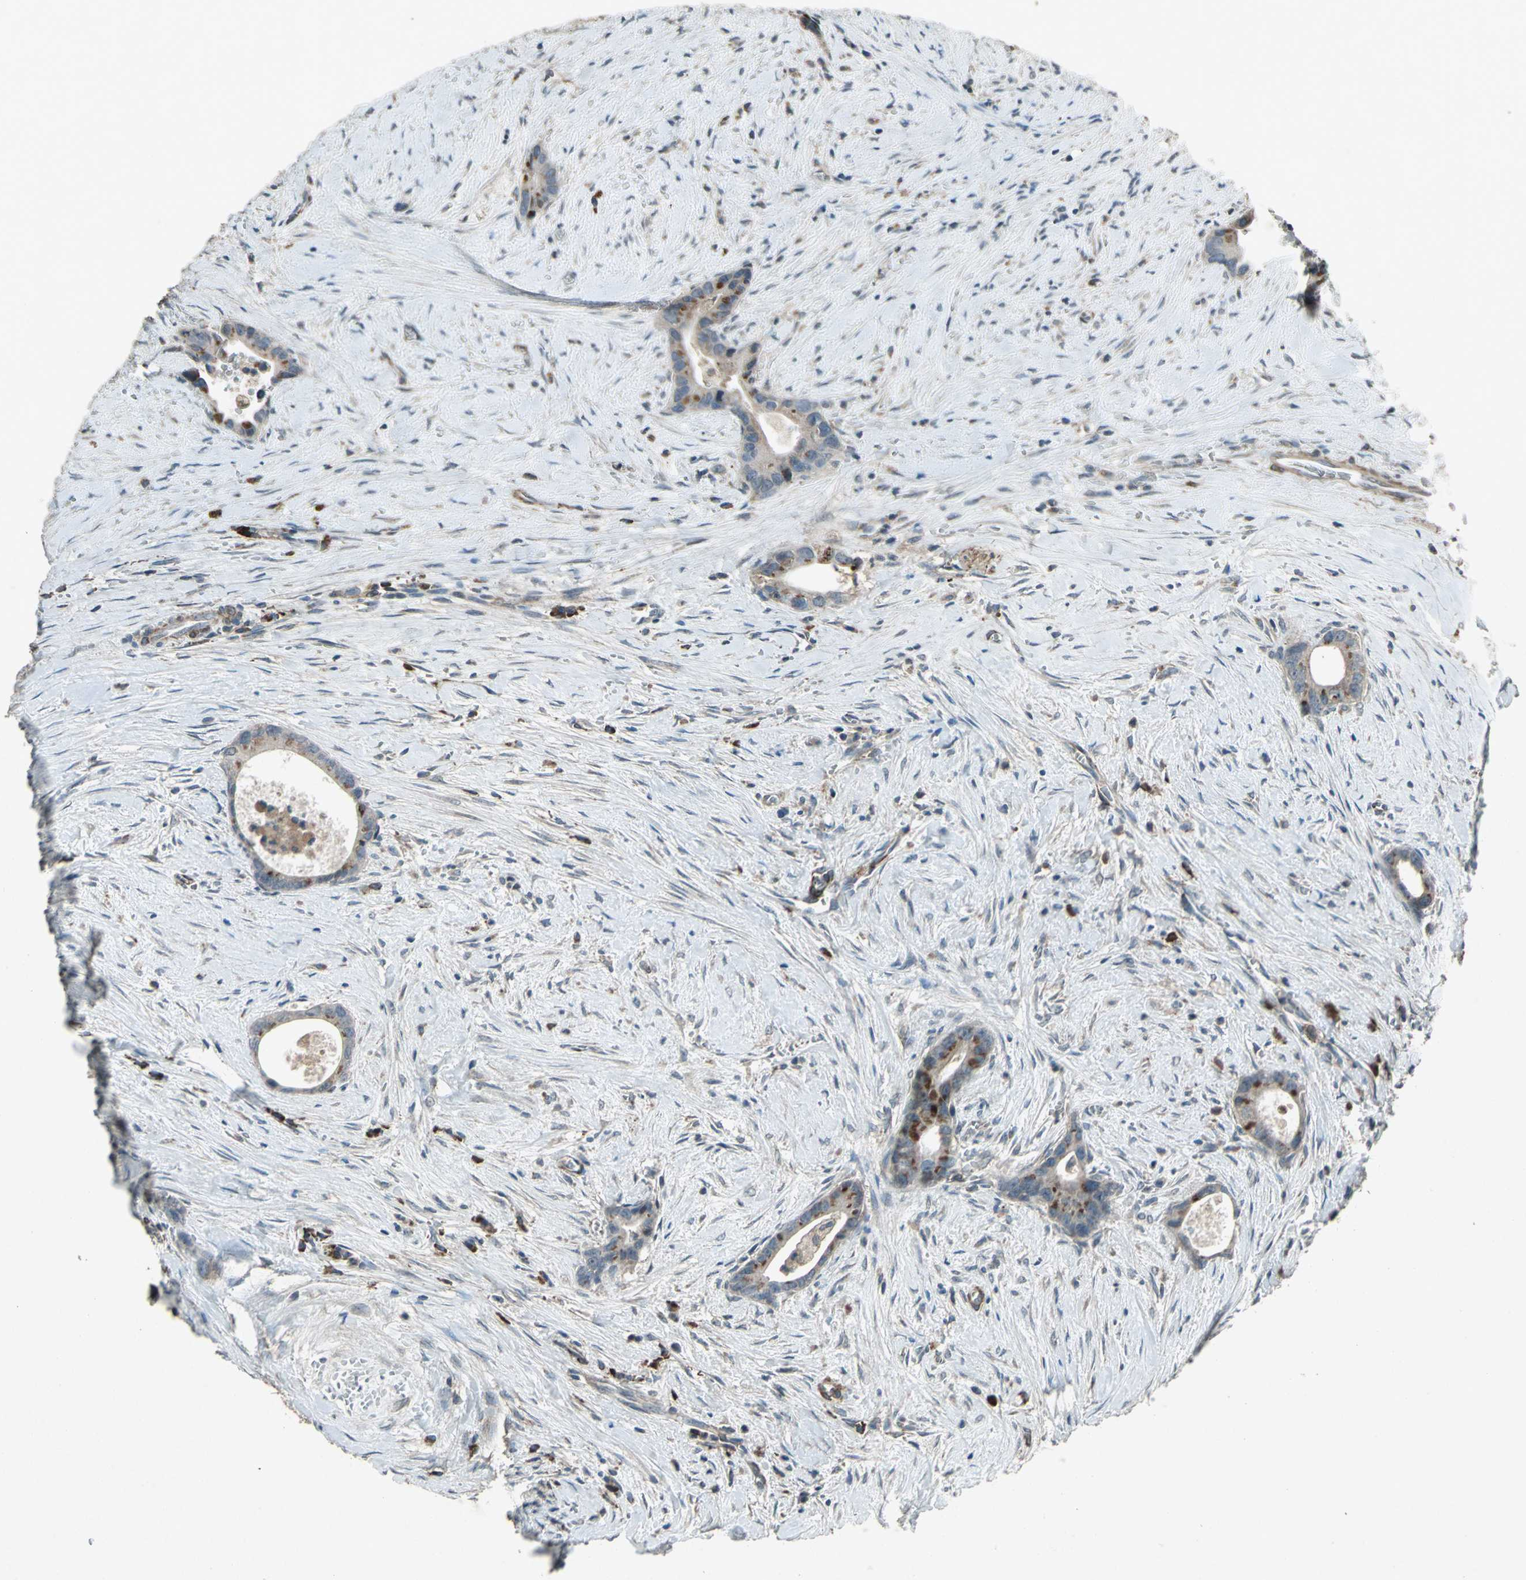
{"staining": {"intensity": "weak", "quantity": ">75%", "location": "cytoplasmic/membranous"}, "tissue": "liver cancer", "cell_type": "Tumor cells", "image_type": "cancer", "snomed": [{"axis": "morphology", "description": "Cholangiocarcinoma"}, {"axis": "topography", "description": "Liver"}], "caption": "Cholangiocarcinoma (liver) stained with a brown dye exhibits weak cytoplasmic/membranous positive expression in about >75% of tumor cells.", "gene": "SEPTIN4", "patient": {"sex": "female", "age": 55}}